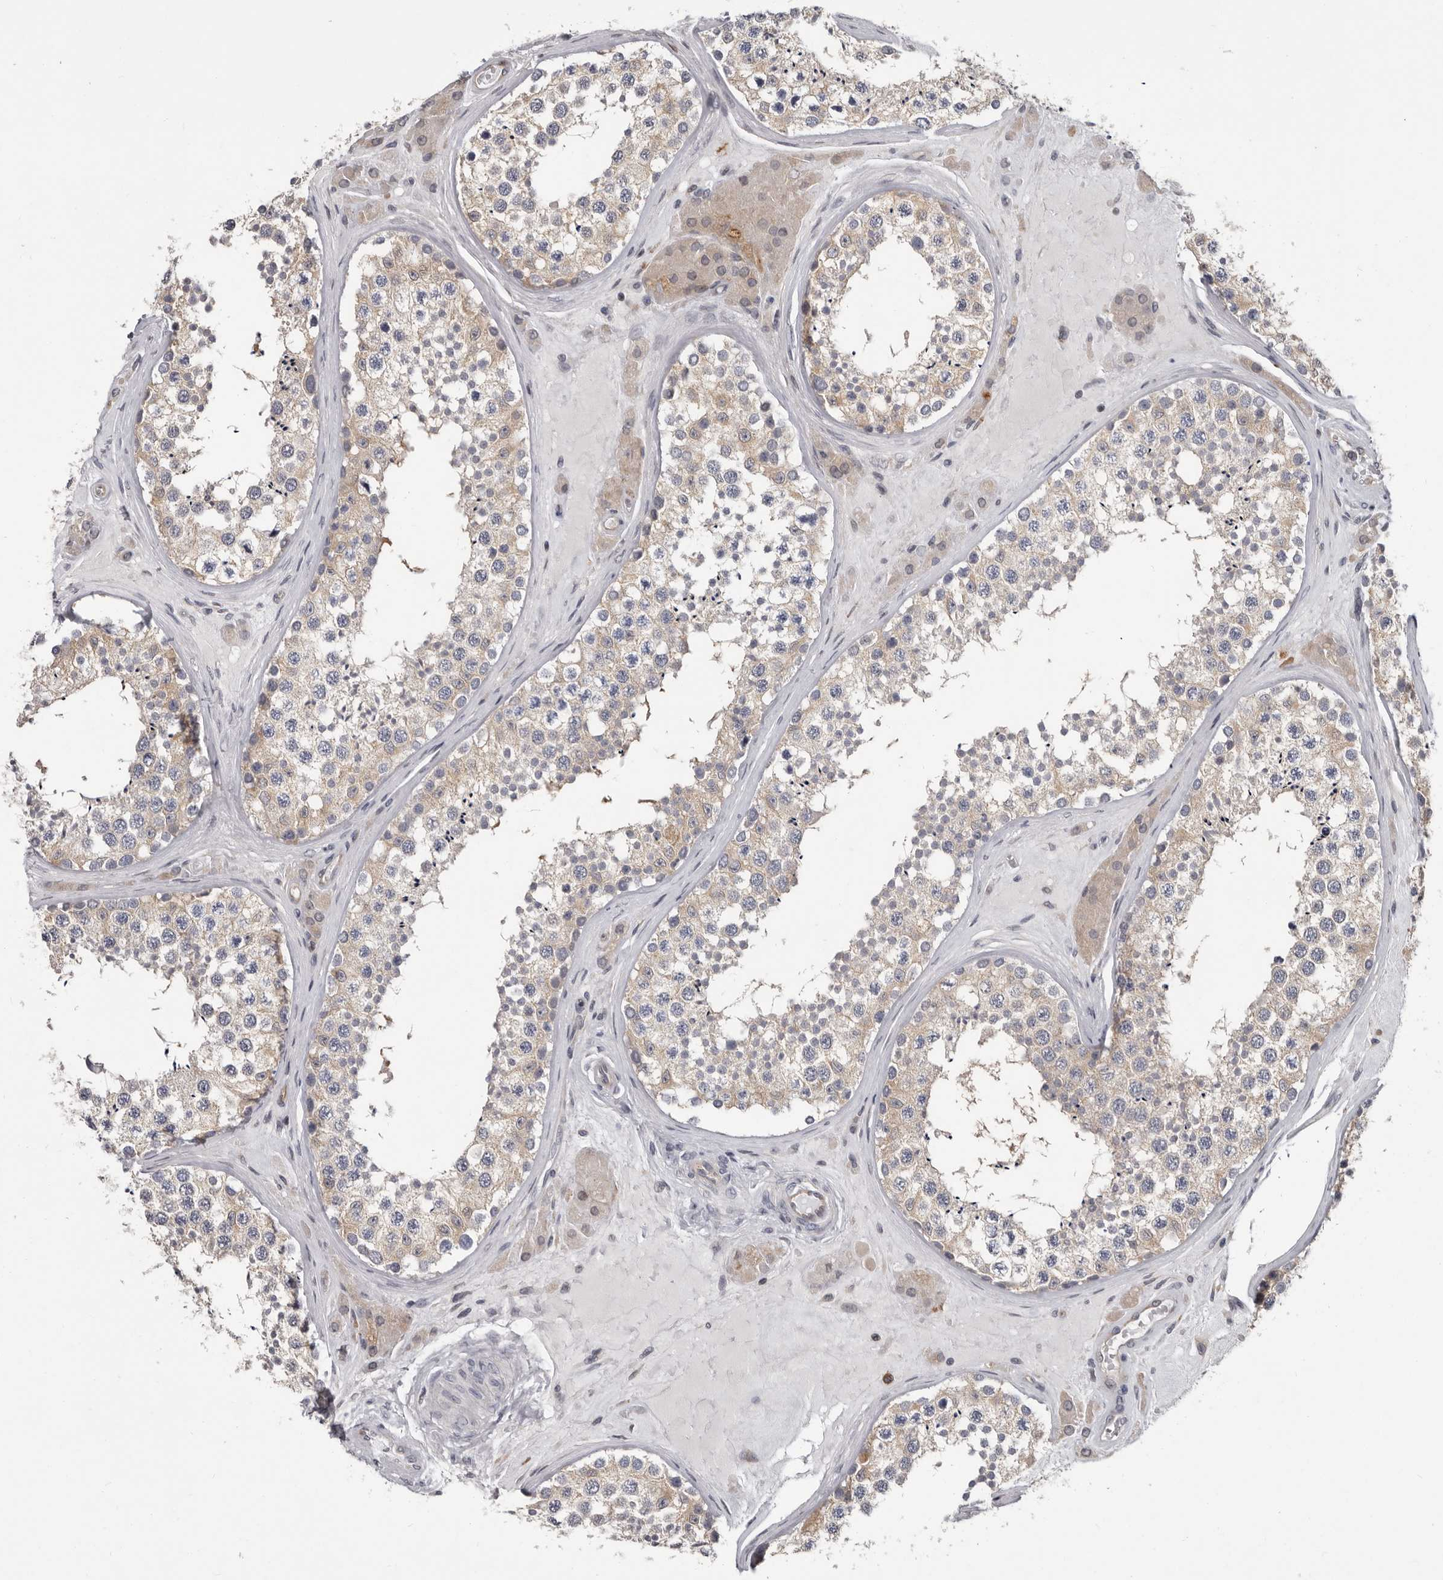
{"staining": {"intensity": "moderate", "quantity": ">75%", "location": "cytoplasmic/membranous"}, "tissue": "testis", "cell_type": "Cells in seminiferous ducts", "image_type": "normal", "snomed": [{"axis": "morphology", "description": "Normal tissue, NOS"}, {"axis": "topography", "description": "Testis"}], "caption": "An immunohistochemistry (IHC) photomicrograph of normal tissue is shown. Protein staining in brown shows moderate cytoplasmic/membranous positivity in testis within cells in seminiferous ducts.", "gene": "FGFR4", "patient": {"sex": "male", "age": 46}}